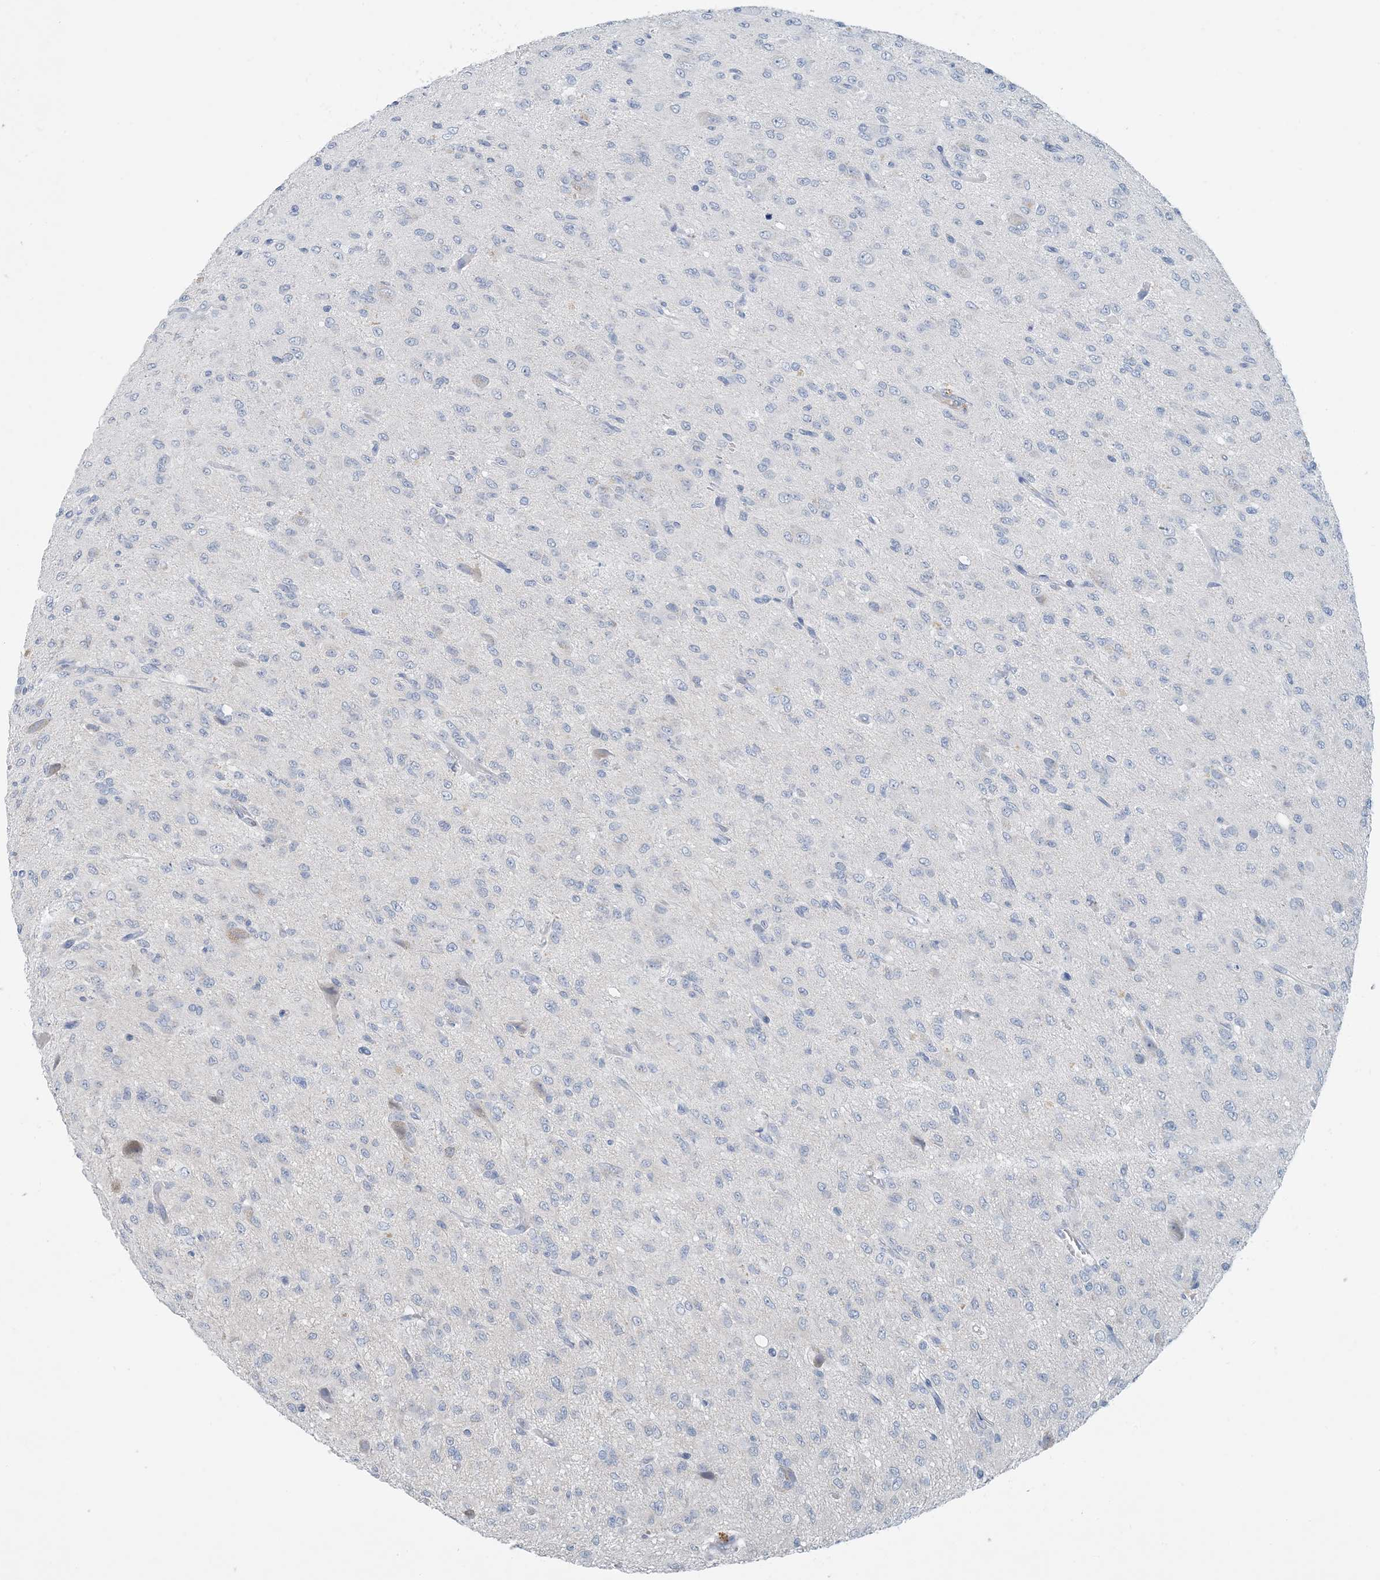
{"staining": {"intensity": "negative", "quantity": "none", "location": "none"}, "tissue": "glioma", "cell_type": "Tumor cells", "image_type": "cancer", "snomed": [{"axis": "morphology", "description": "Glioma, malignant, High grade"}, {"axis": "topography", "description": "Brain"}], "caption": "A micrograph of human glioma is negative for staining in tumor cells. The staining was performed using DAB (3,3'-diaminobenzidine) to visualize the protein expression in brown, while the nuclei were stained in blue with hematoxylin (Magnification: 20x).", "gene": "CTRL", "patient": {"sex": "female", "age": 59}}